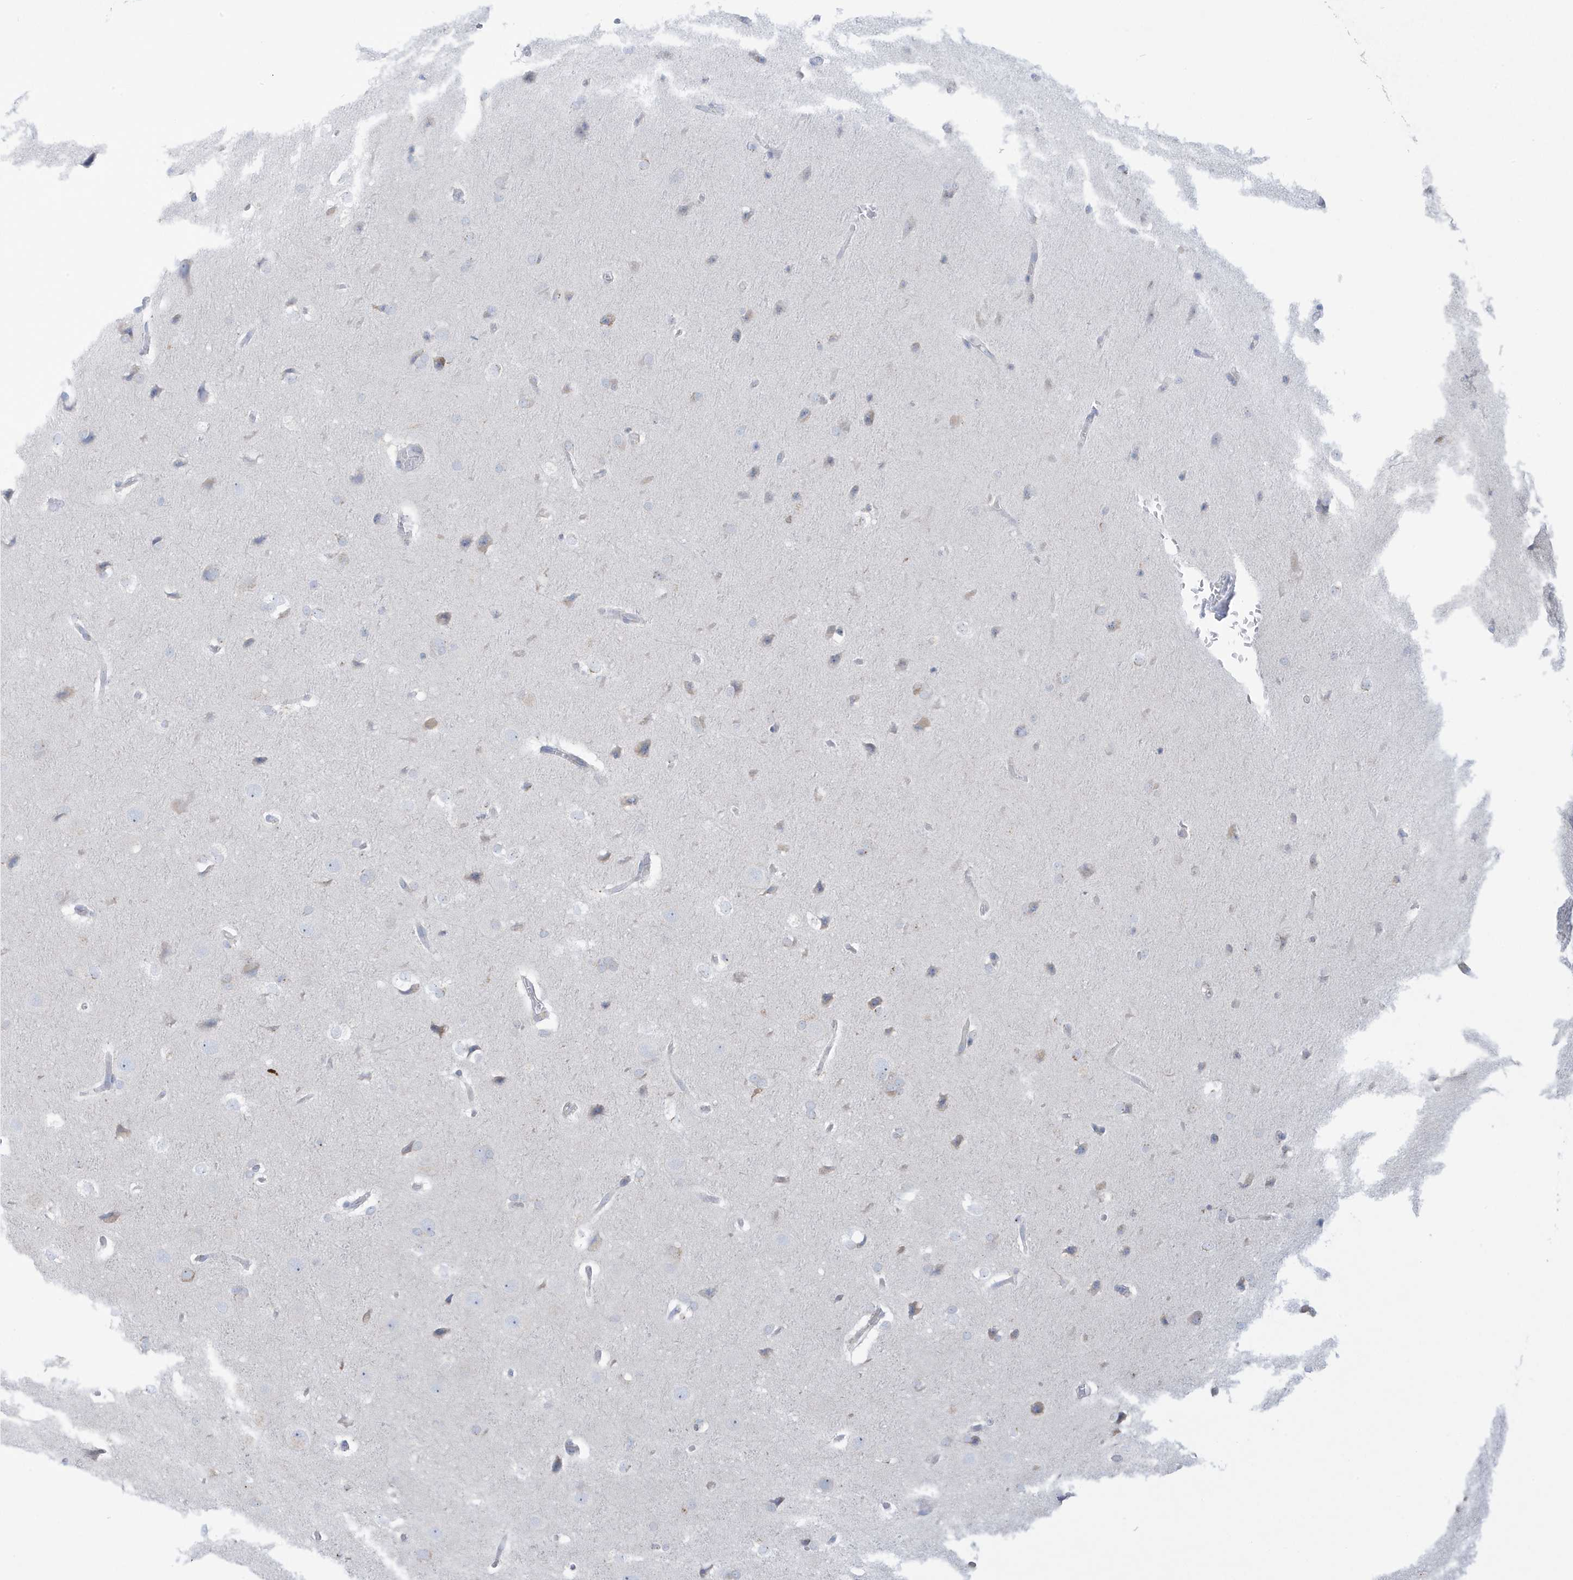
{"staining": {"intensity": "negative", "quantity": "none", "location": "none"}, "tissue": "glioma", "cell_type": "Tumor cells", "image_type": "cancer", "snomed": [{"axis": "morphology", "description": "Glioma, malignant, Low grade"}, {"axis": "topography", "description": "Brain"}], "caption": "Tumor cells are negative for brown protein staining in glioma. The staining was performed using DAB to visualize the protein expression in brown, while the nuclei were stained in blue with hematoxylin (Magnification: 20x).", "gene": "SLAMF9", "patient": {"sex": "female", "age": 37}}